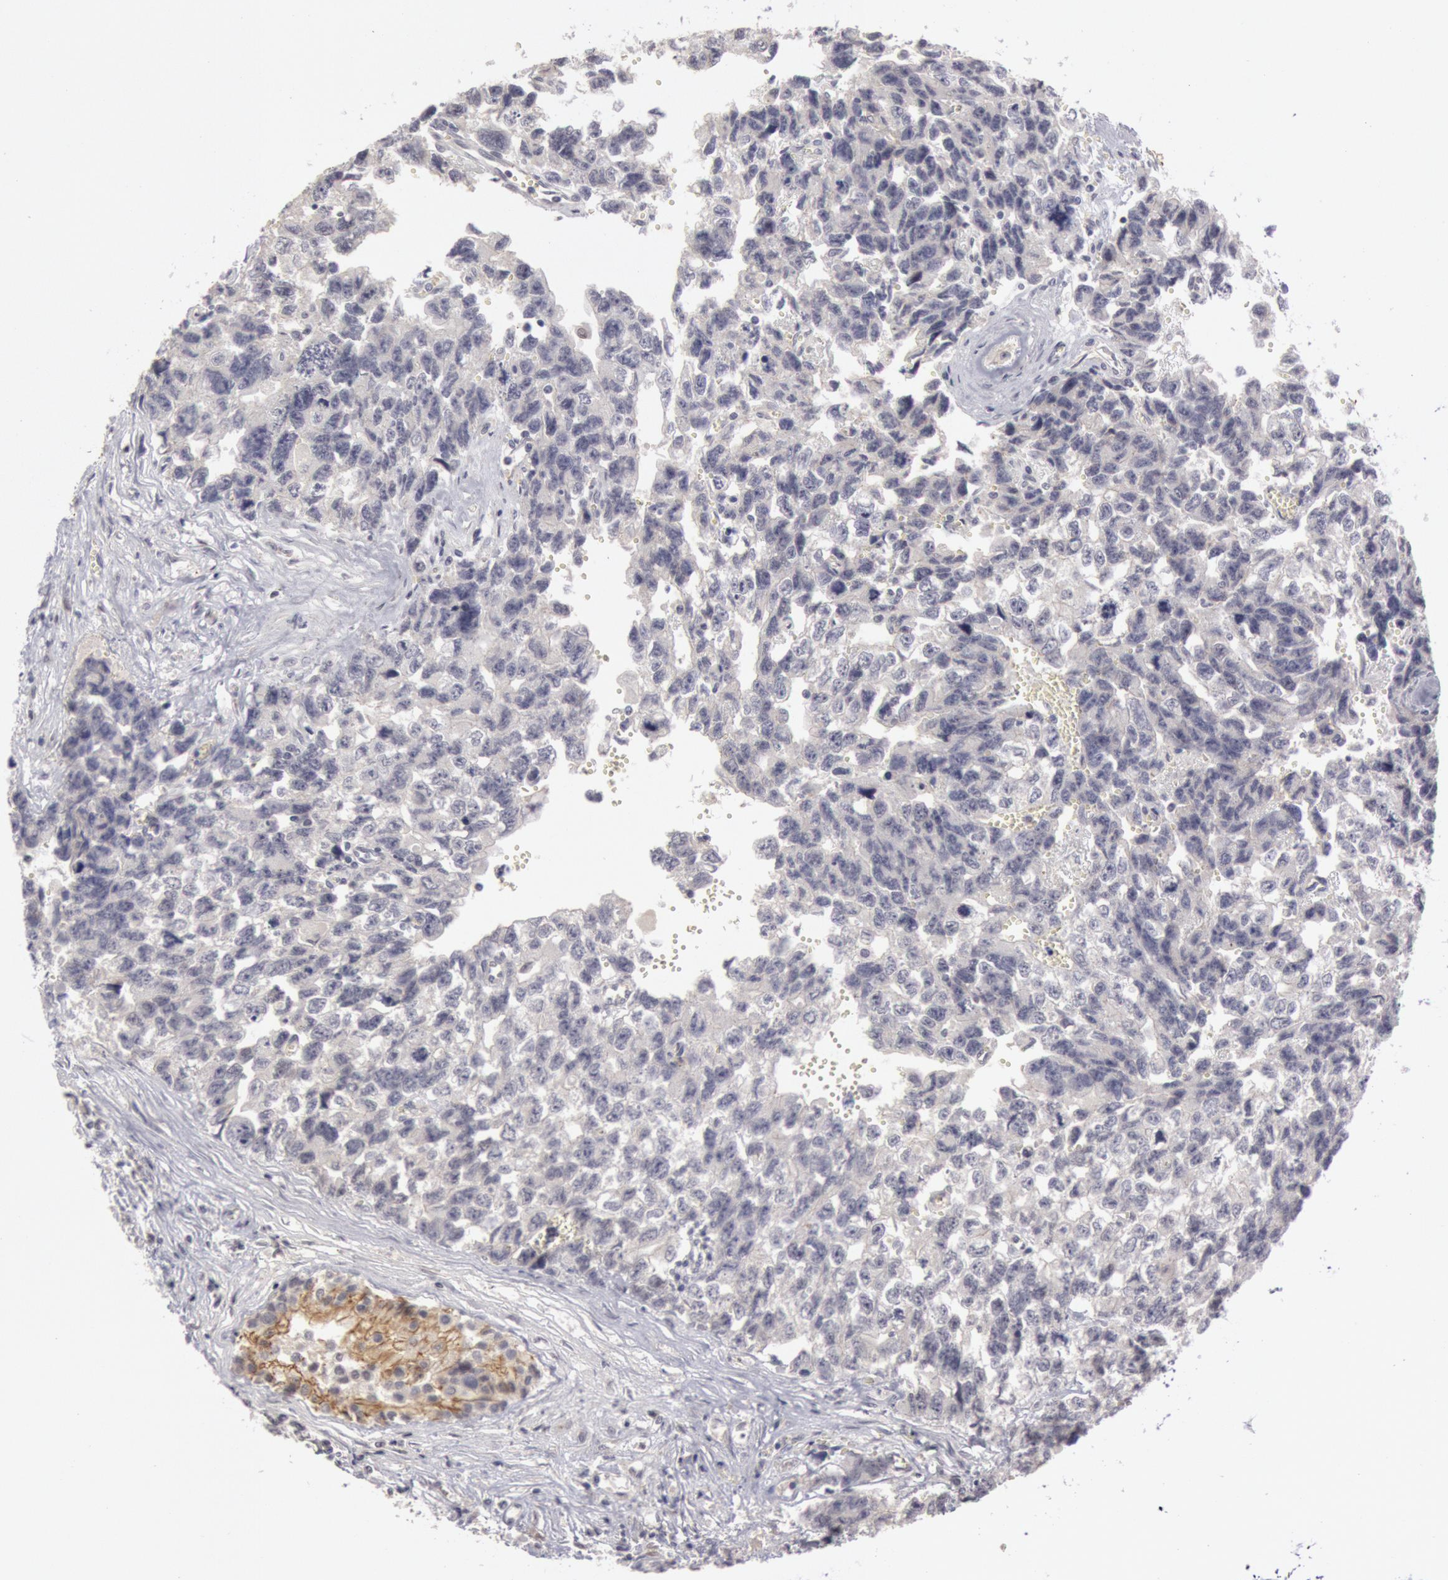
{"staining": {"intensity": "negative", "quantity": "none", "location": "none"}, "tissue": "testis cancer", "cell_type": "Tumor cells", "image_type": "cancer", "snomed": [{"axis": "morphology", "description": "Carcinoma, Embryonal, NOS"}, {"axis": "topography", "description": "Testis"}], "caption": "High magnification brightfield microscopy of embryonal carcinoma (testis) stained with DAB (brown) and counterstained with hematoxylin (blue): tumor cells show no significant staining.", "gene": "RIMBP3C", "patient": {"sex": "male", "age": 31}}